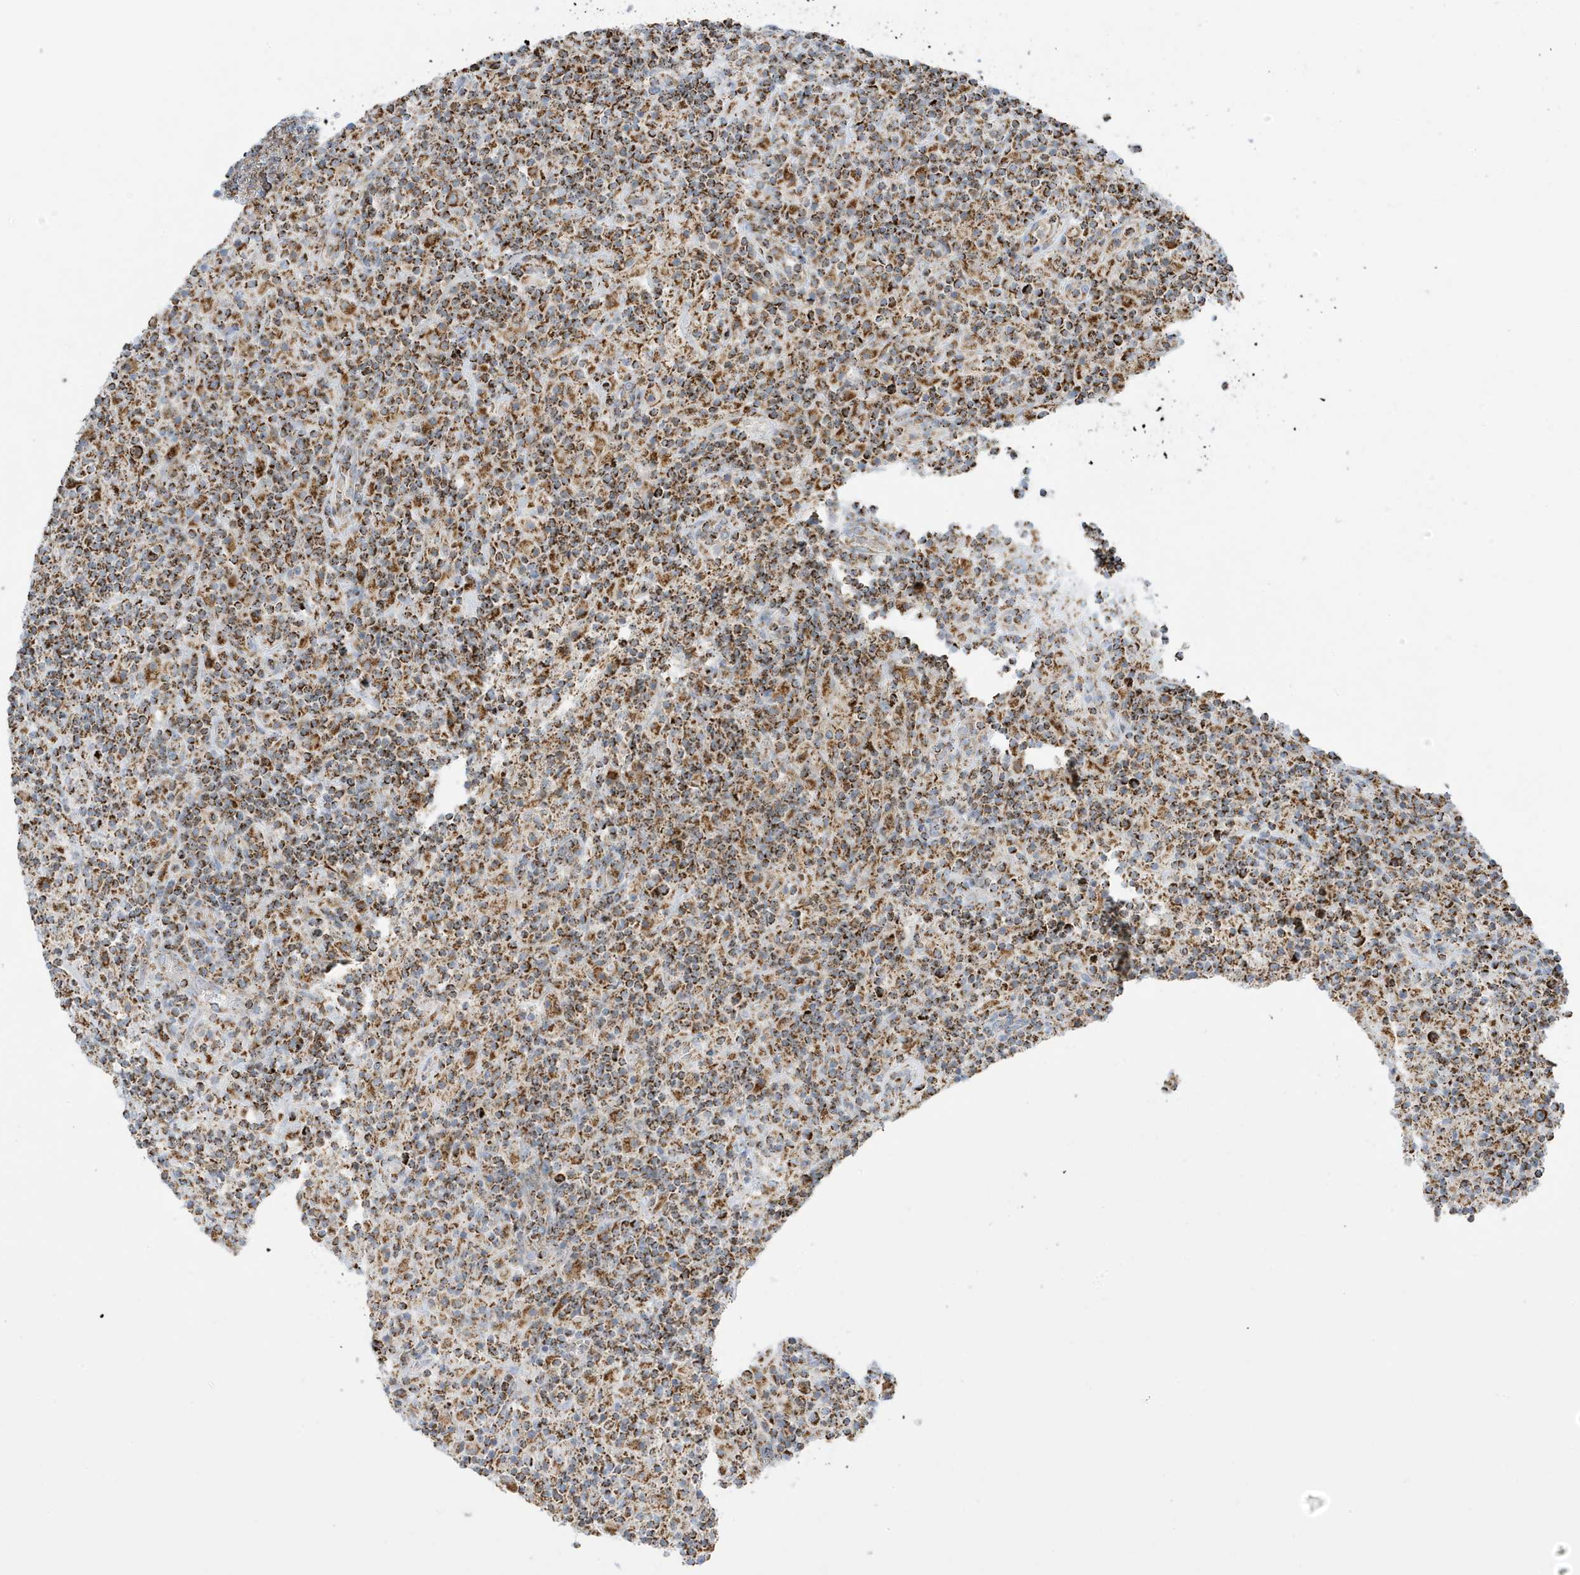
{"staining": {"intensity": "moderate", "quantity": ">75%", "location": "cytoplasmic/membranous"}, "tissue": "lymphoma", "cell_type": "Tumor cells", "image_type": "cancer", "snomed": [{"axis": "morphology", "description": "Hodgkin's disease, NOS"}, {"axis": "topography", "description": "Lymph node"}], "caption": "Lymphoma stained with a protein marker shows moderate staining in tumor cells.", "gene": "ATP5ME", "patient": {"sex": "male", "age": 70}}